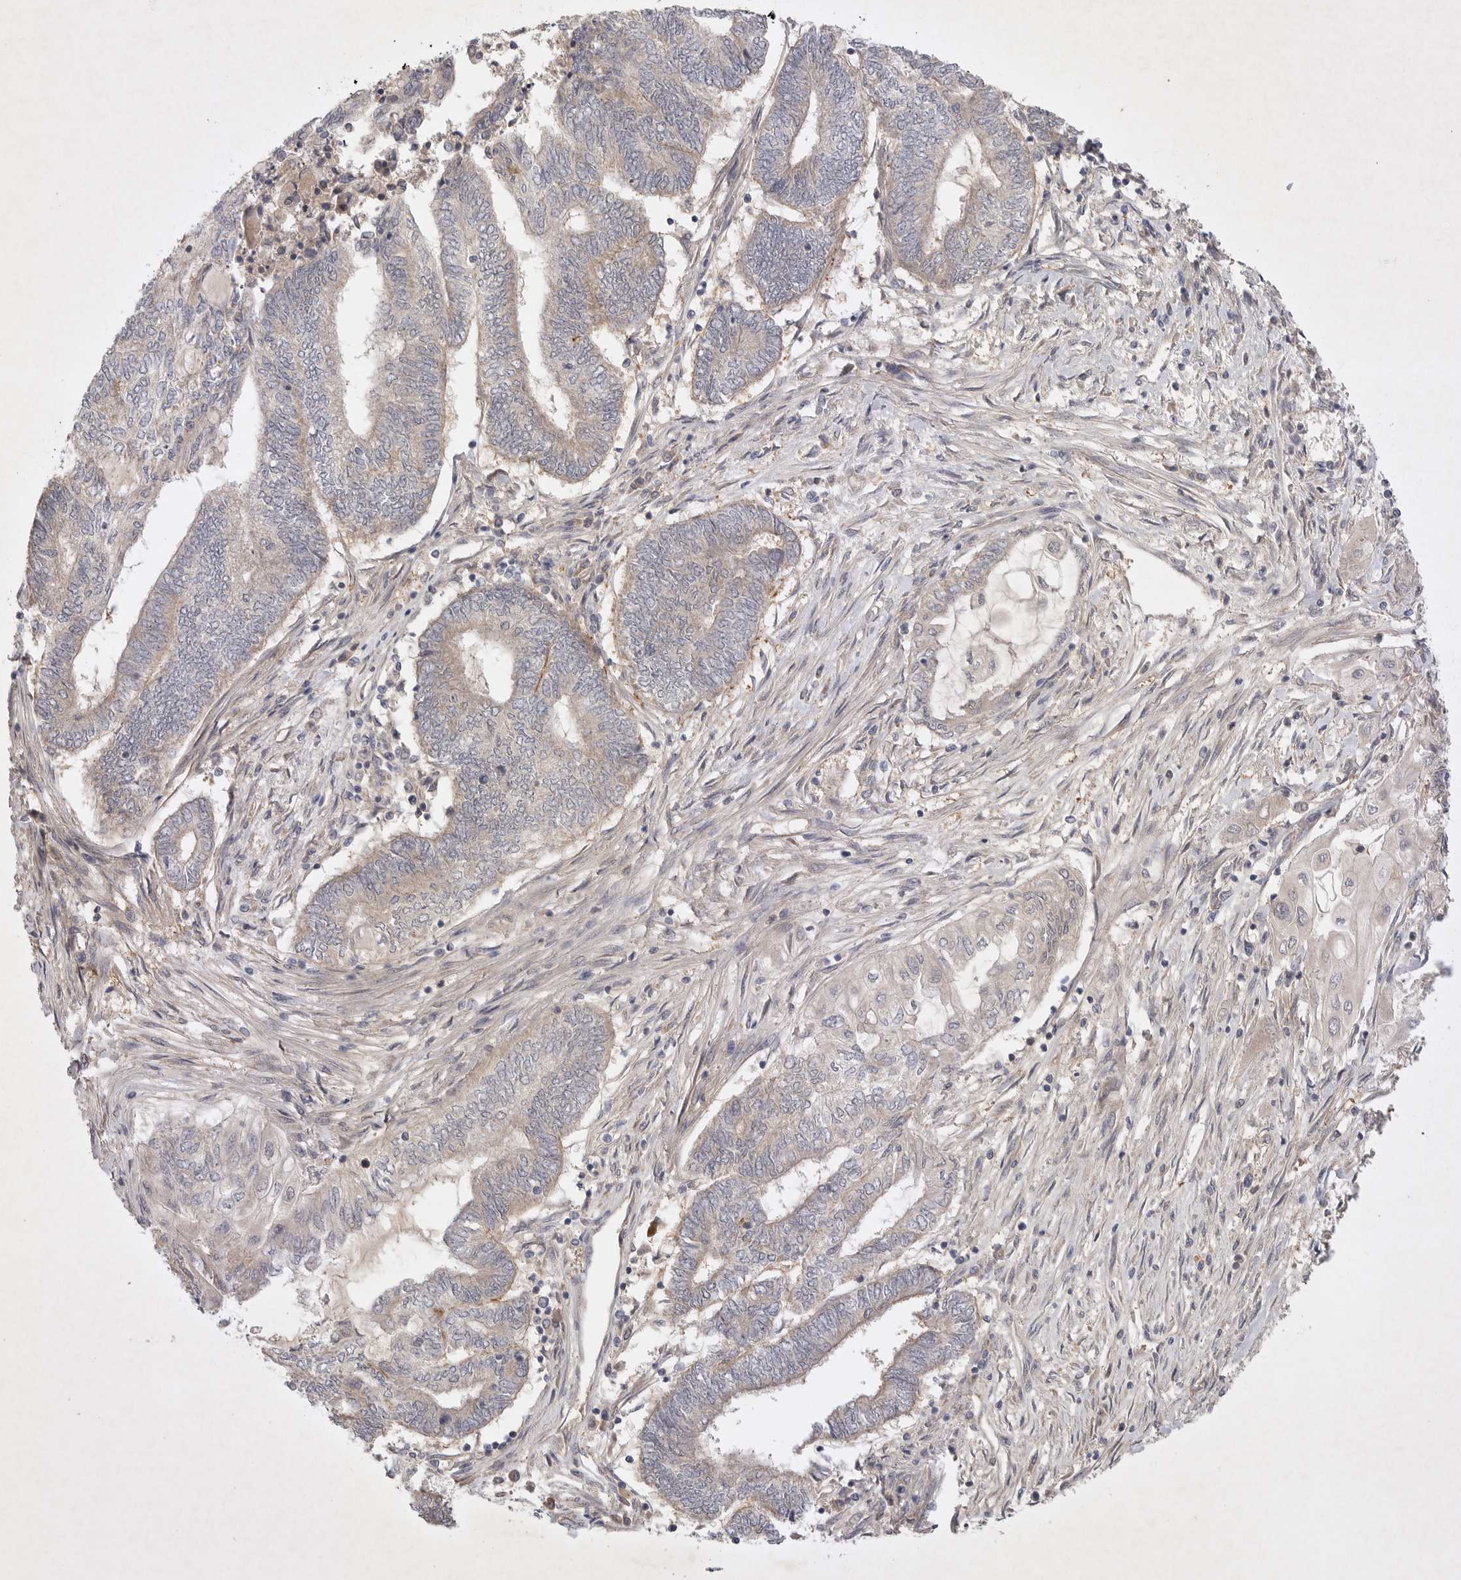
{"staining": {"intensity": "weak", "quantity": "<25%", "location": "cytoplasmic/membranous"}, "tissue": "endometrial cancer", "cell_type": "Tumor cells", "image_type": "cancer", "snomed": [{"axis": "morphology", "description": "Adenocarcinoma, NOS"}, {"axis": "topography", "description": "Uterus"}, {"axis": "topography", "description": "Endometrium"}], "caption": "This is an IHC photomicrograph of endometrial cancer (adenocarcinoma). There is no staining in tumor cells.", "gene": "PTPDC1", "patient": {"sex": "female", "age": 70}}